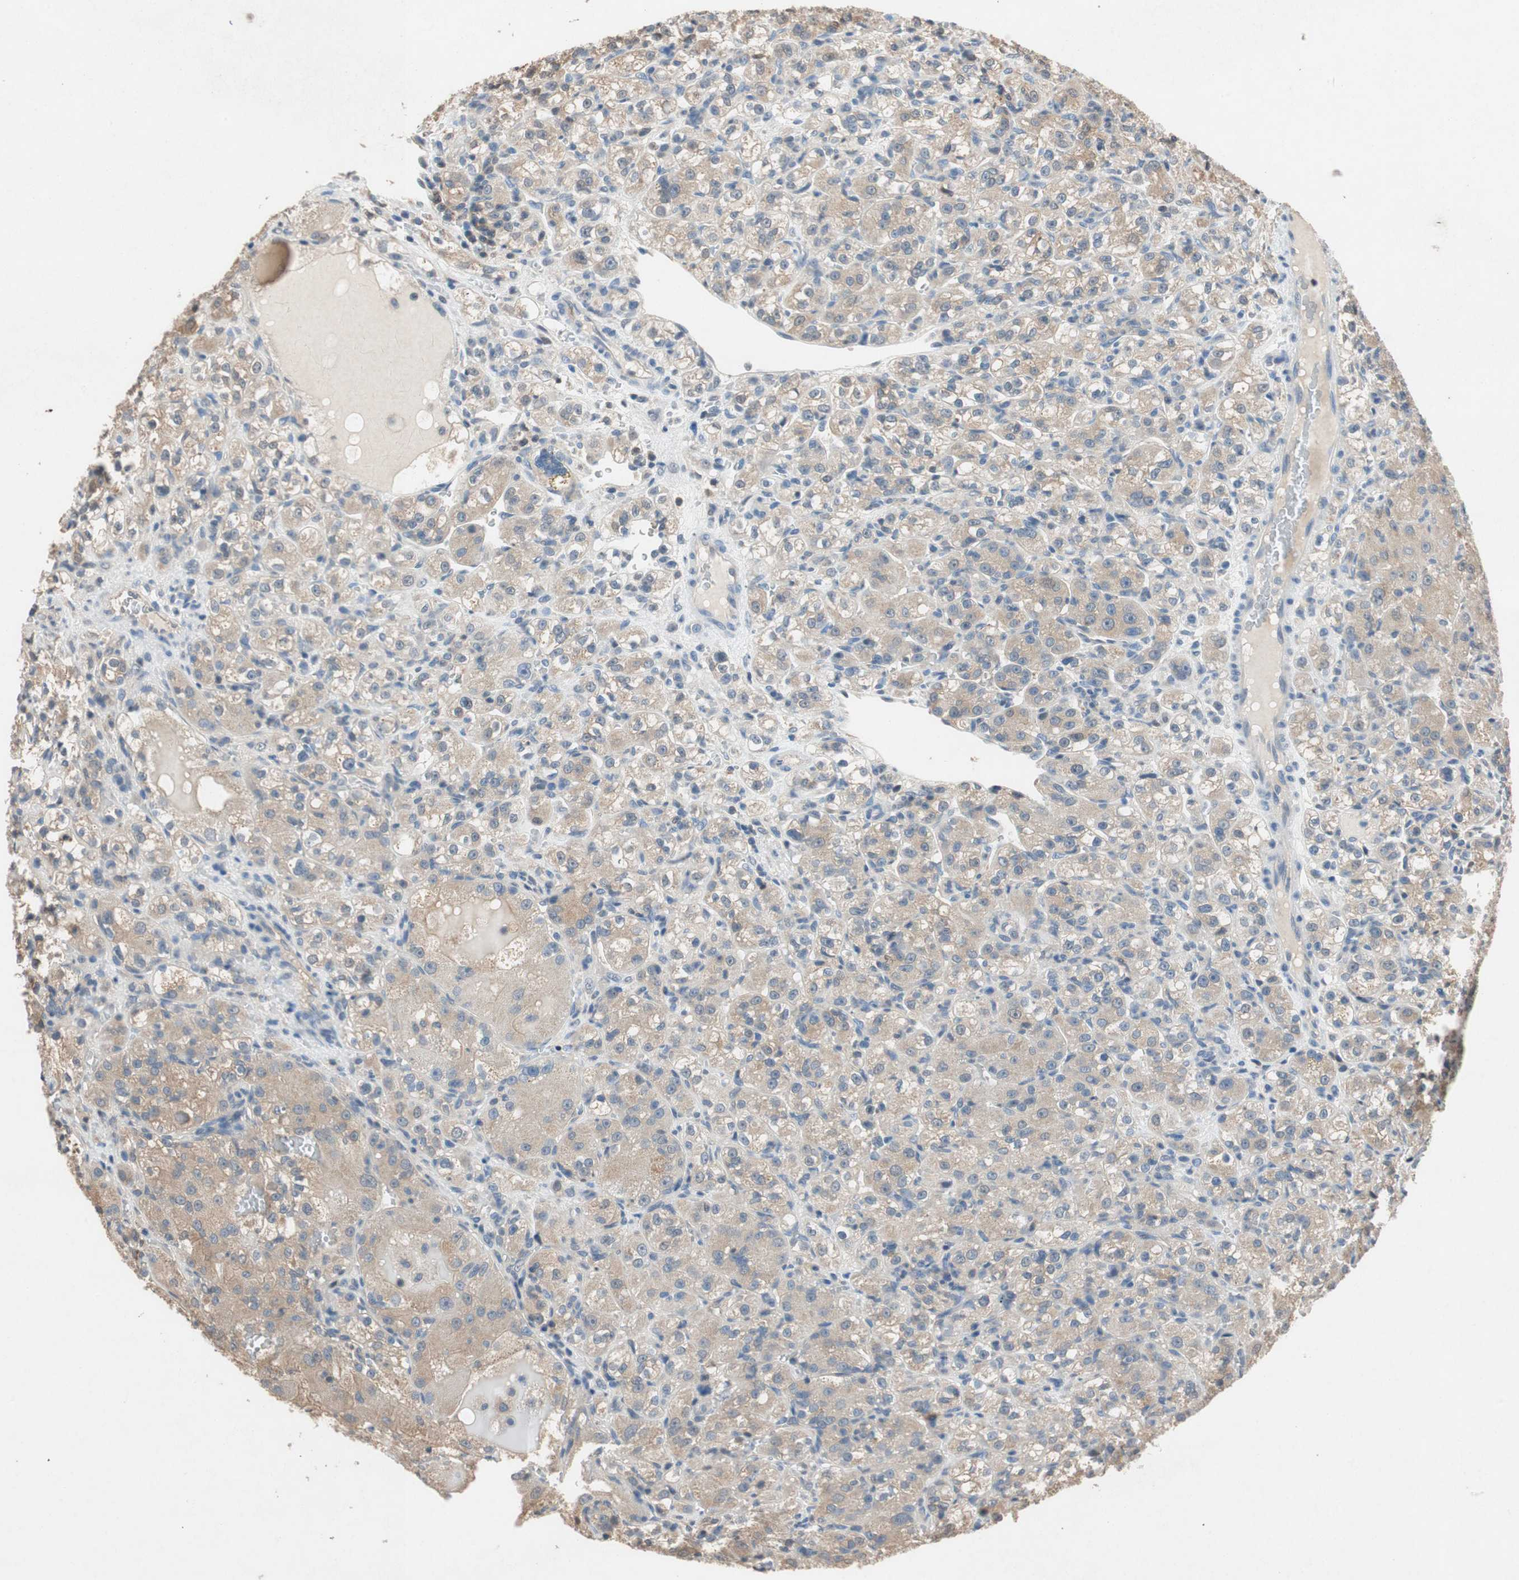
{"staining": {"intensity": "weak", "quantity": ">75%", "location": "cytoplasmic/membranous"}, "tissue": "renal cancer", "cell_type": "Tumor cells", "image_type": "cancer", "snomed": [{"axis": "morphology", "description": "Normal tissue, NOS"}, {"axis": "morphology", "description": "Adenocarcinoma, NOS"}, {"axis": "topography", "description": "Kidney"}], "caption": "Immunohistochemical staining of human renal adenocarcinoma exhibits low levels of weak cytoplasmic/membranous protein staining in approximately >75% of tumor cells.", "gene": "SERPINB5", "patient": {"sex": "male", "age": 61}}